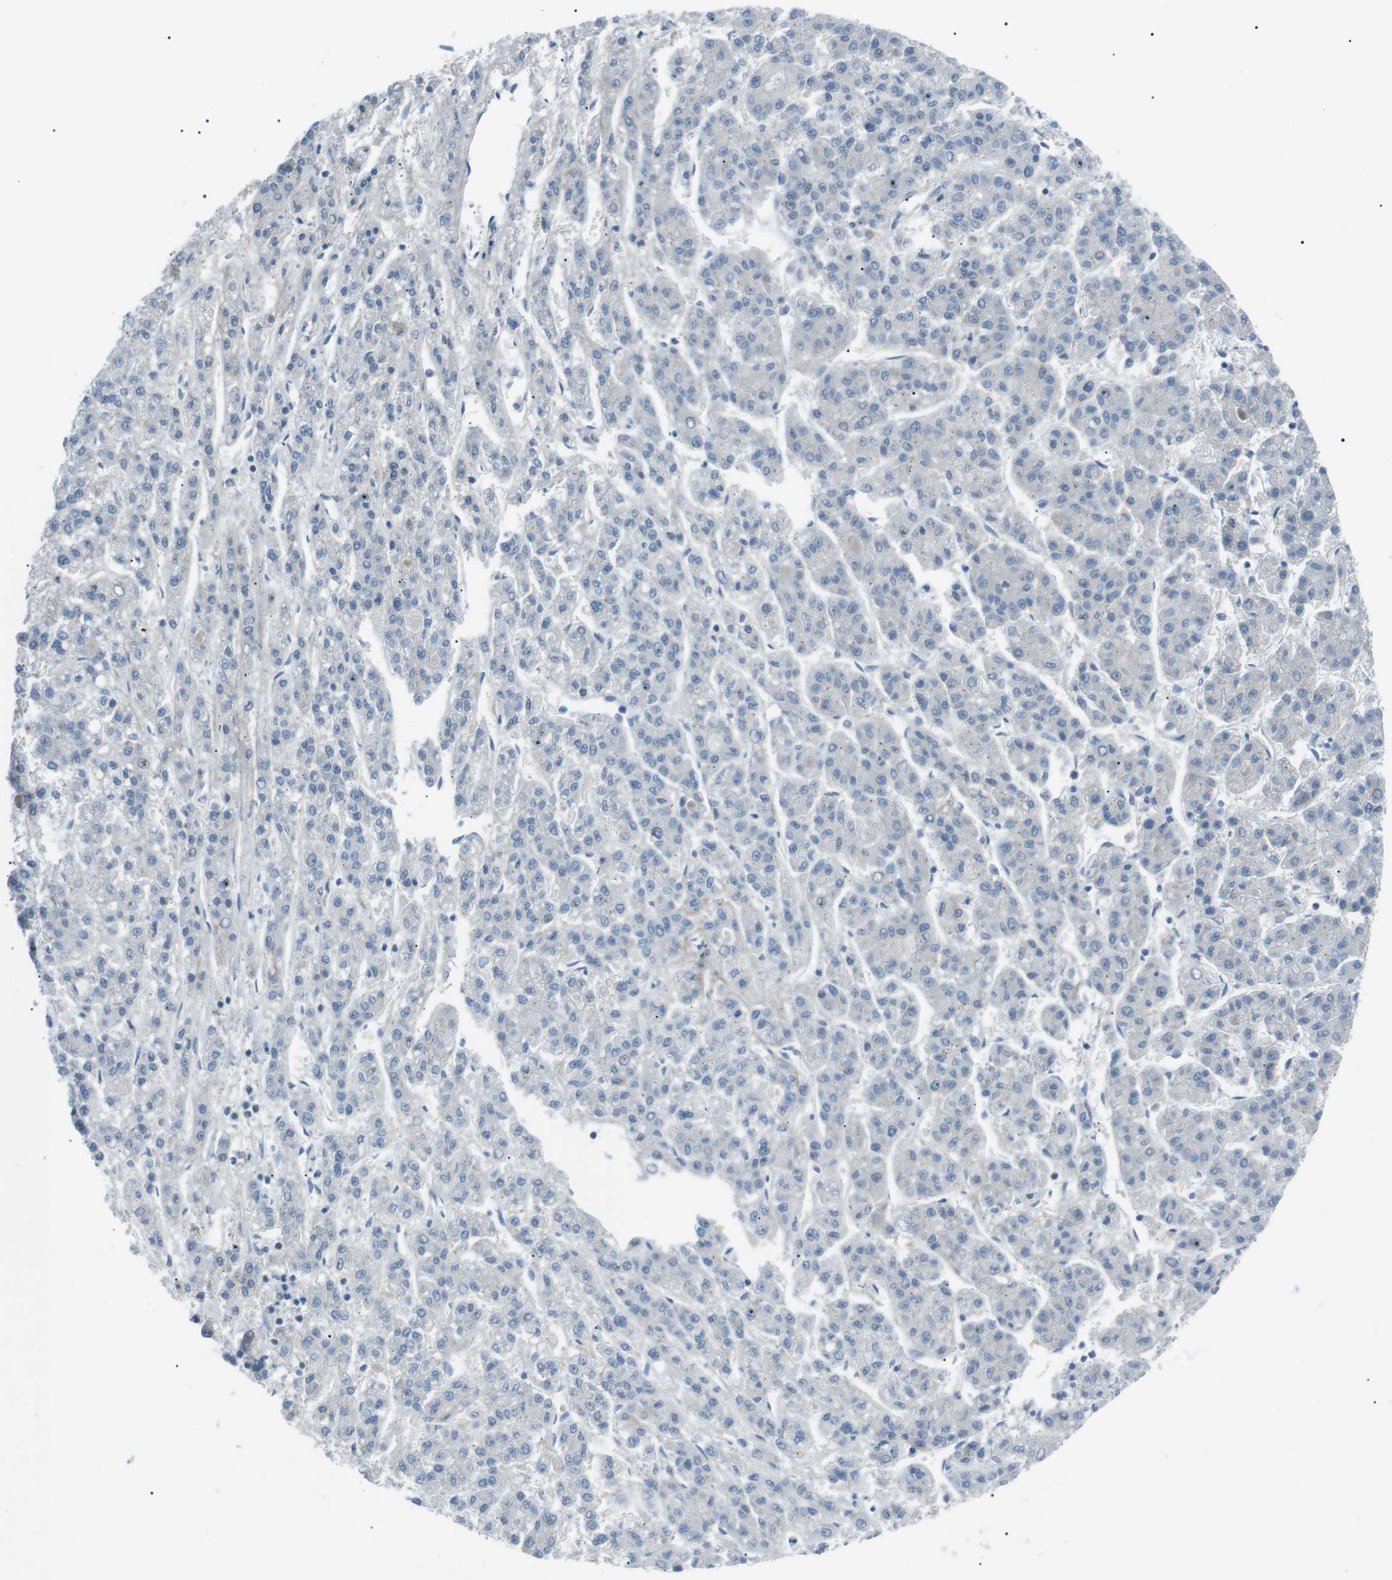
{"staining": {"intensity": "negative", "quantity": "none", "location": "none"}, "tissue": "liver cancer", "cell_type": "Tumor cells", "image_type": "cancer", "snomed": [{"axis": "morphology", "description": "Carcinoma, Hepatocellular, NOS"}, {"axis": "topography", "description": "Liver"}], "caption": "There is no significant positivity in tumor cells of liver hepatocellular carcinoma.", "gene": "ARID5B", "patient": {"sex": "male", "age": 70}}